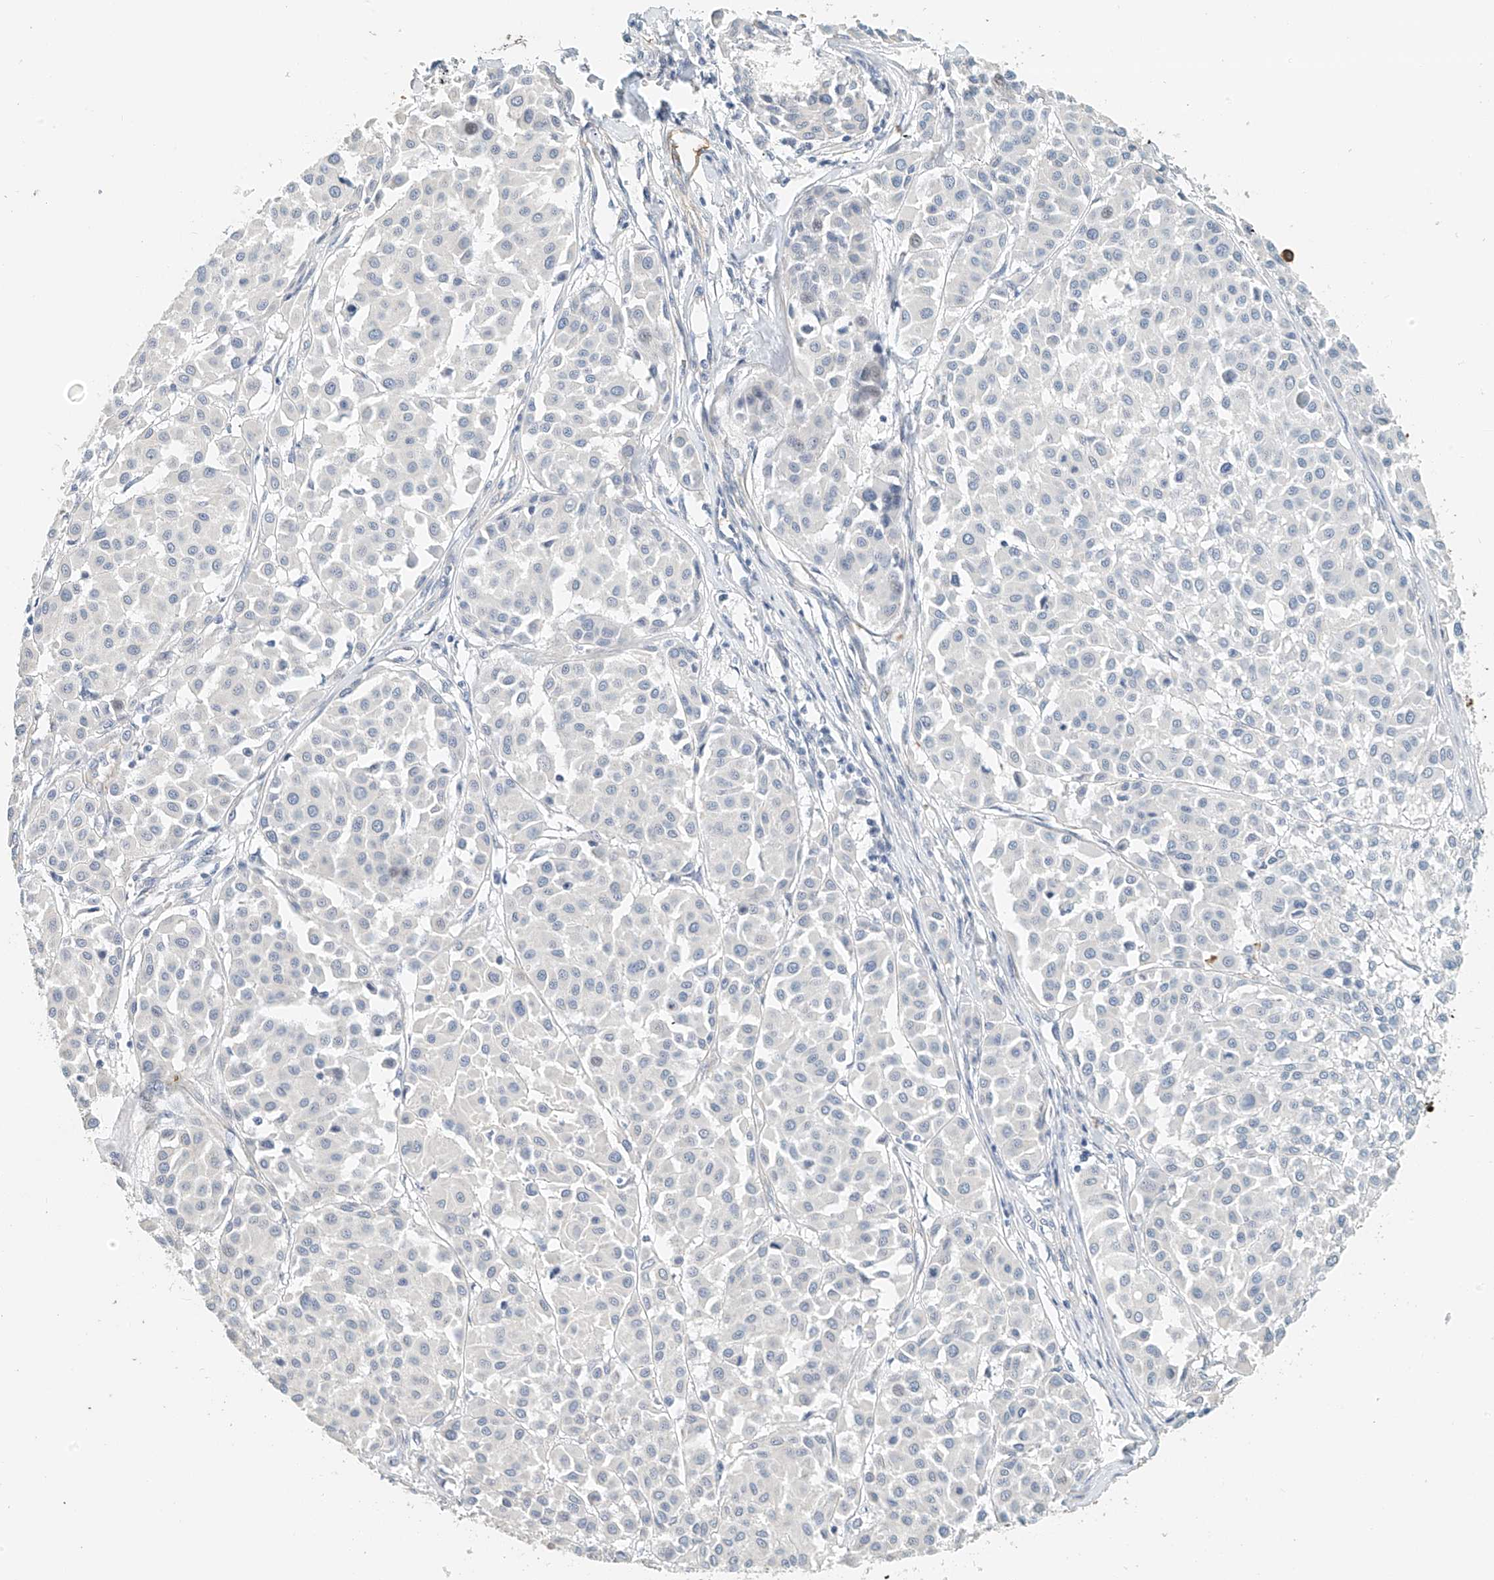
{"staining": {"intensity": "negative", "quantity": "none", "location": "none"}, "tissue": "melanoma", "cell_type": "Tumor cells", "image_type": "cancer", "snomed": [{"axis": "morphology", "description": "Malignant melanoma, Metastatic site"}, {"axis": "topography", "description": "Soft tissue"}], "caption": "An IHC histopathology image of melanoma is shown. There is no staining in tumor cells of melanoma. (Immunohistochemistry, brightfield microscopy, high magnification).", "gene": "RCAN3", "patient": {"sex": "male", "age": 41}}